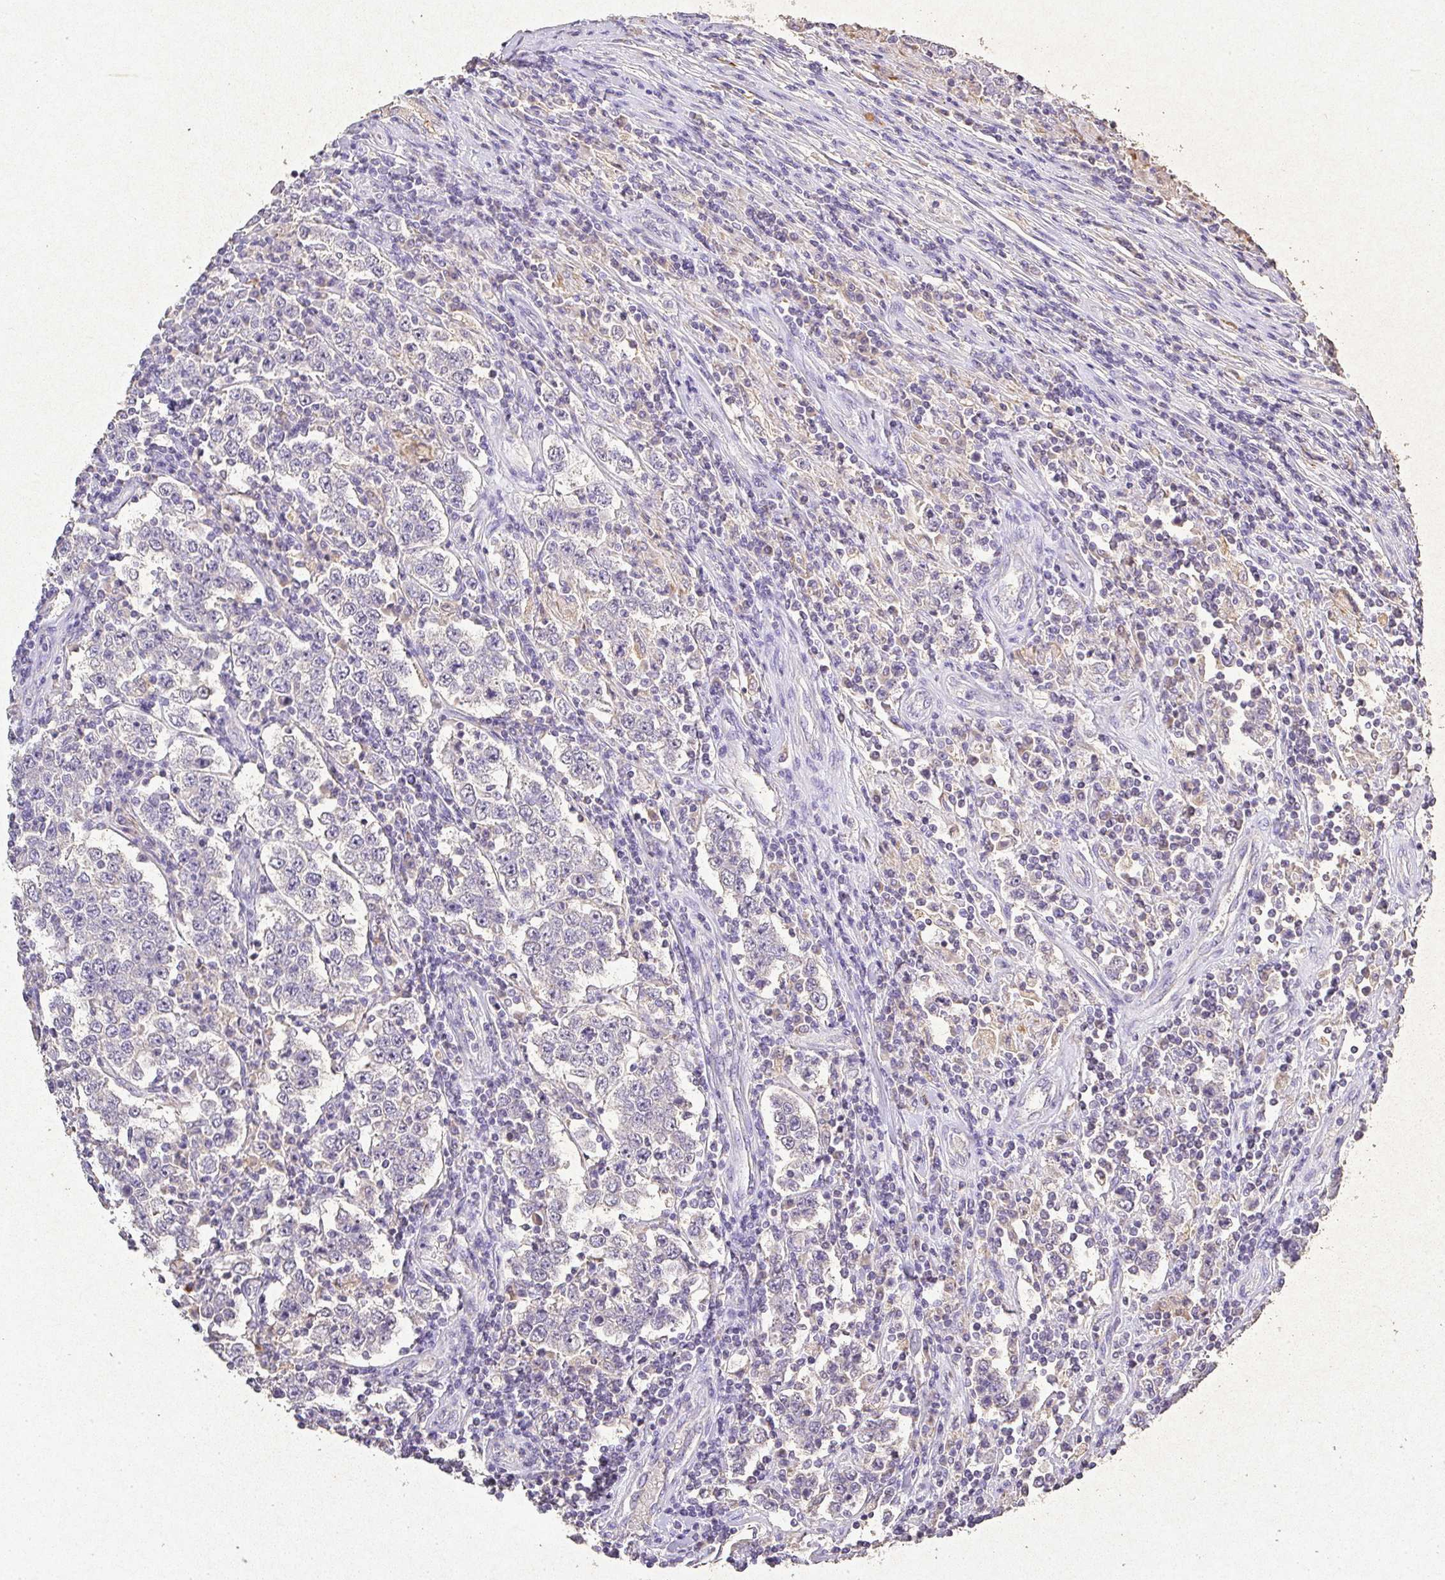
{"staining": {"intensity": "negative", "quantity": "none", "location": "none"}, "tissue": "testis cancer", "cell_type": "Tumor cells", "image_type": "cancer", "snomed": [{"axis": "morphology", "description": "Normal tissue, NOS"}, {"axis": "morphology", "description": "Urothelial carcinoma, High grade"}, {"axis": "morphology", "description": "Seminoma, NOS"}, {"axis": "morphology", "description": "Carcinoma, Embryonal, NOS"}, {"axis": "topography", "description": "Urinary bladder"}, {"axis": "topography", "description": "Testis"}], "caption": "Tumor cells are negative for brown protein staining in testis cancer (seminoma).", "gene": "RPS2", "patient": {"sex": "male", "age": 41}}